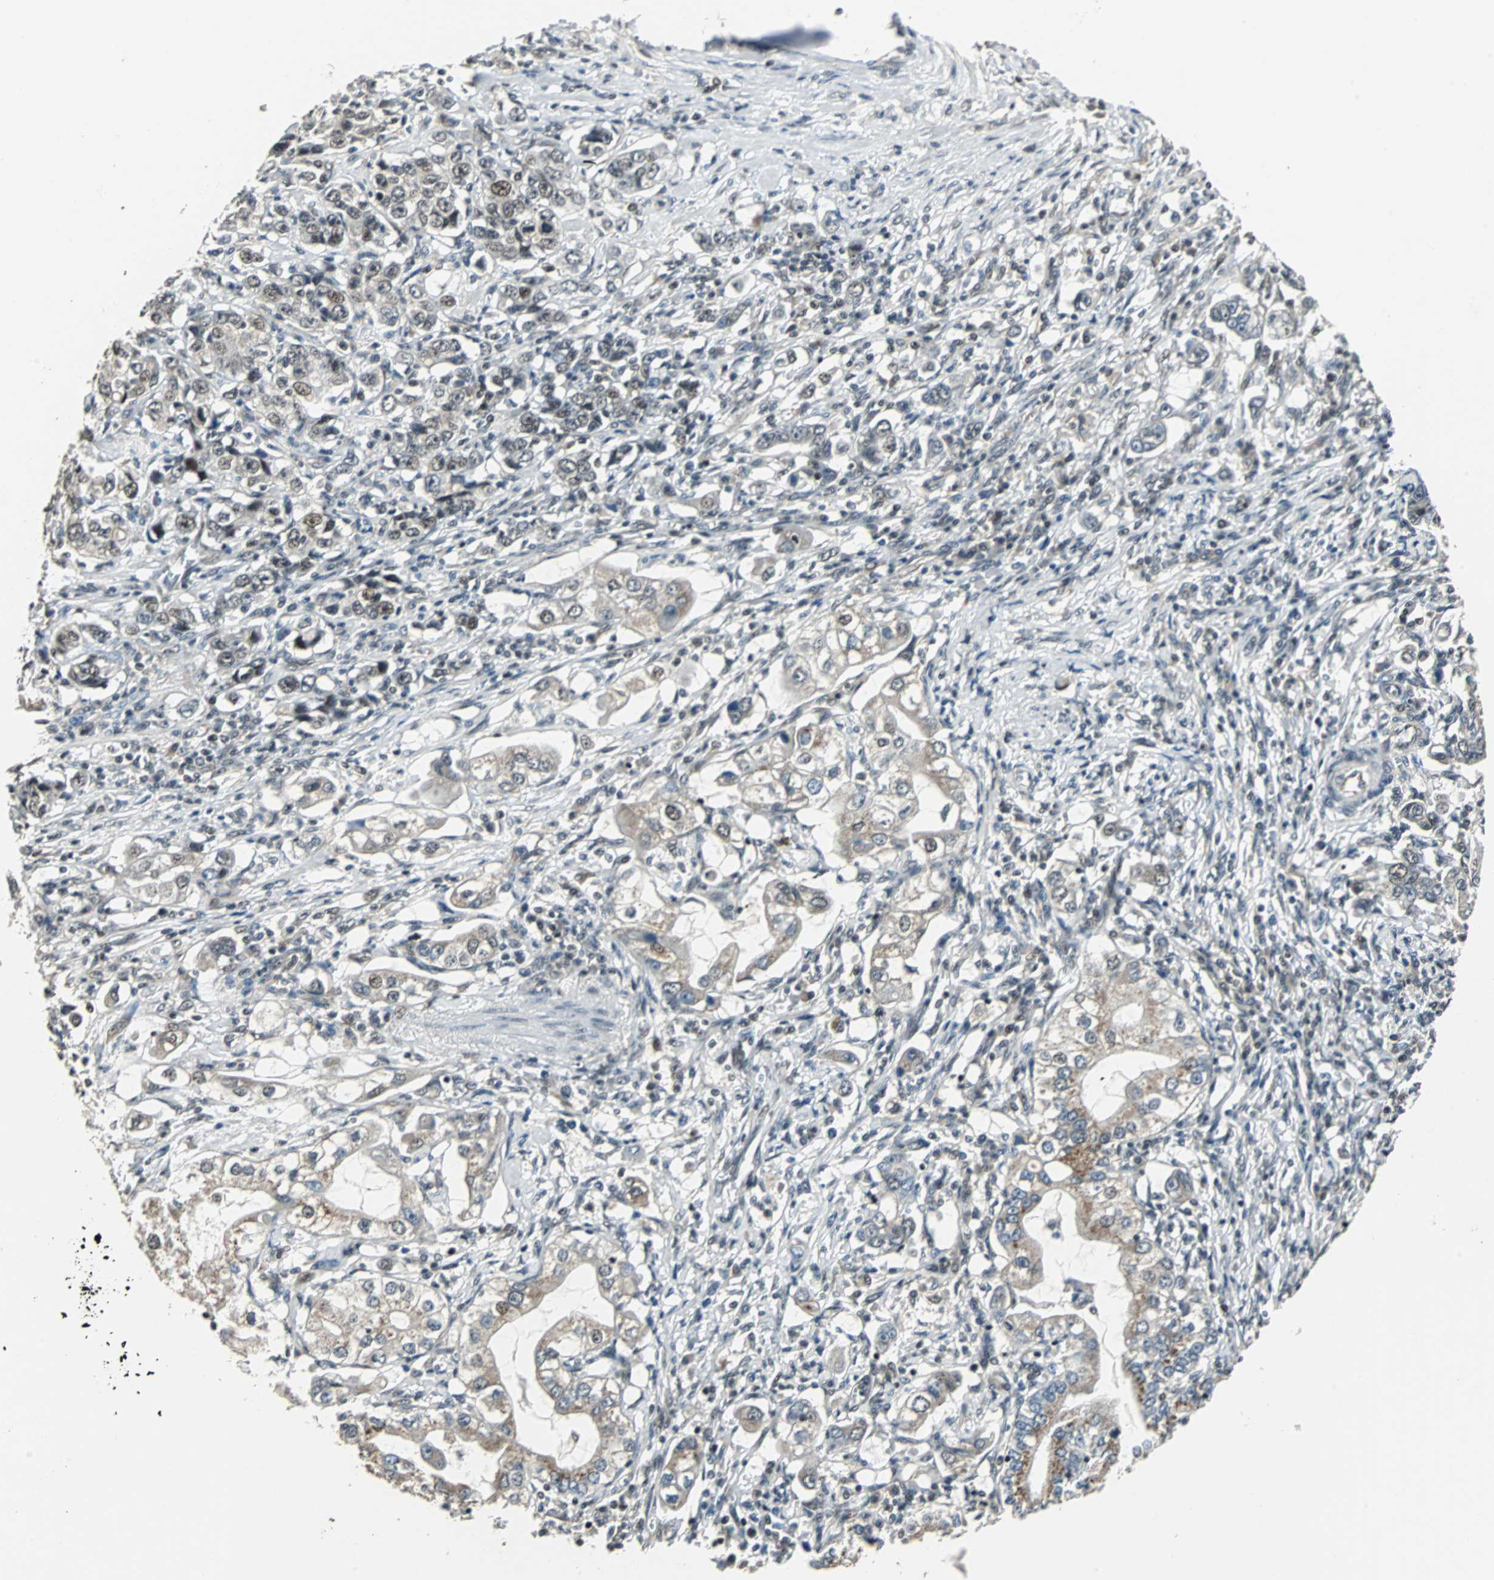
{"staining": {"intensity": "moderate", "quantity": "25%-75%", "location": "cytoplasmic/membranous,nuclear"}, "tissue": "stomach cancer", "cell_type": "Tumor cells", "image_type": "cancer", "snomed": [{"axis": "morphology", "description": "Adenocarcinoma, NOS"}, {"axis": "topography", "description": "Stomach, lower"}], "caption": "Protein staining of stomach adenocarcinoma tissue shows moderate cytoplasmic/membranous and nuclear staining in approximately 25%-75% of tumor cells.", "gene": "MED4", "patient": {"sex": "female", "age": 72}}